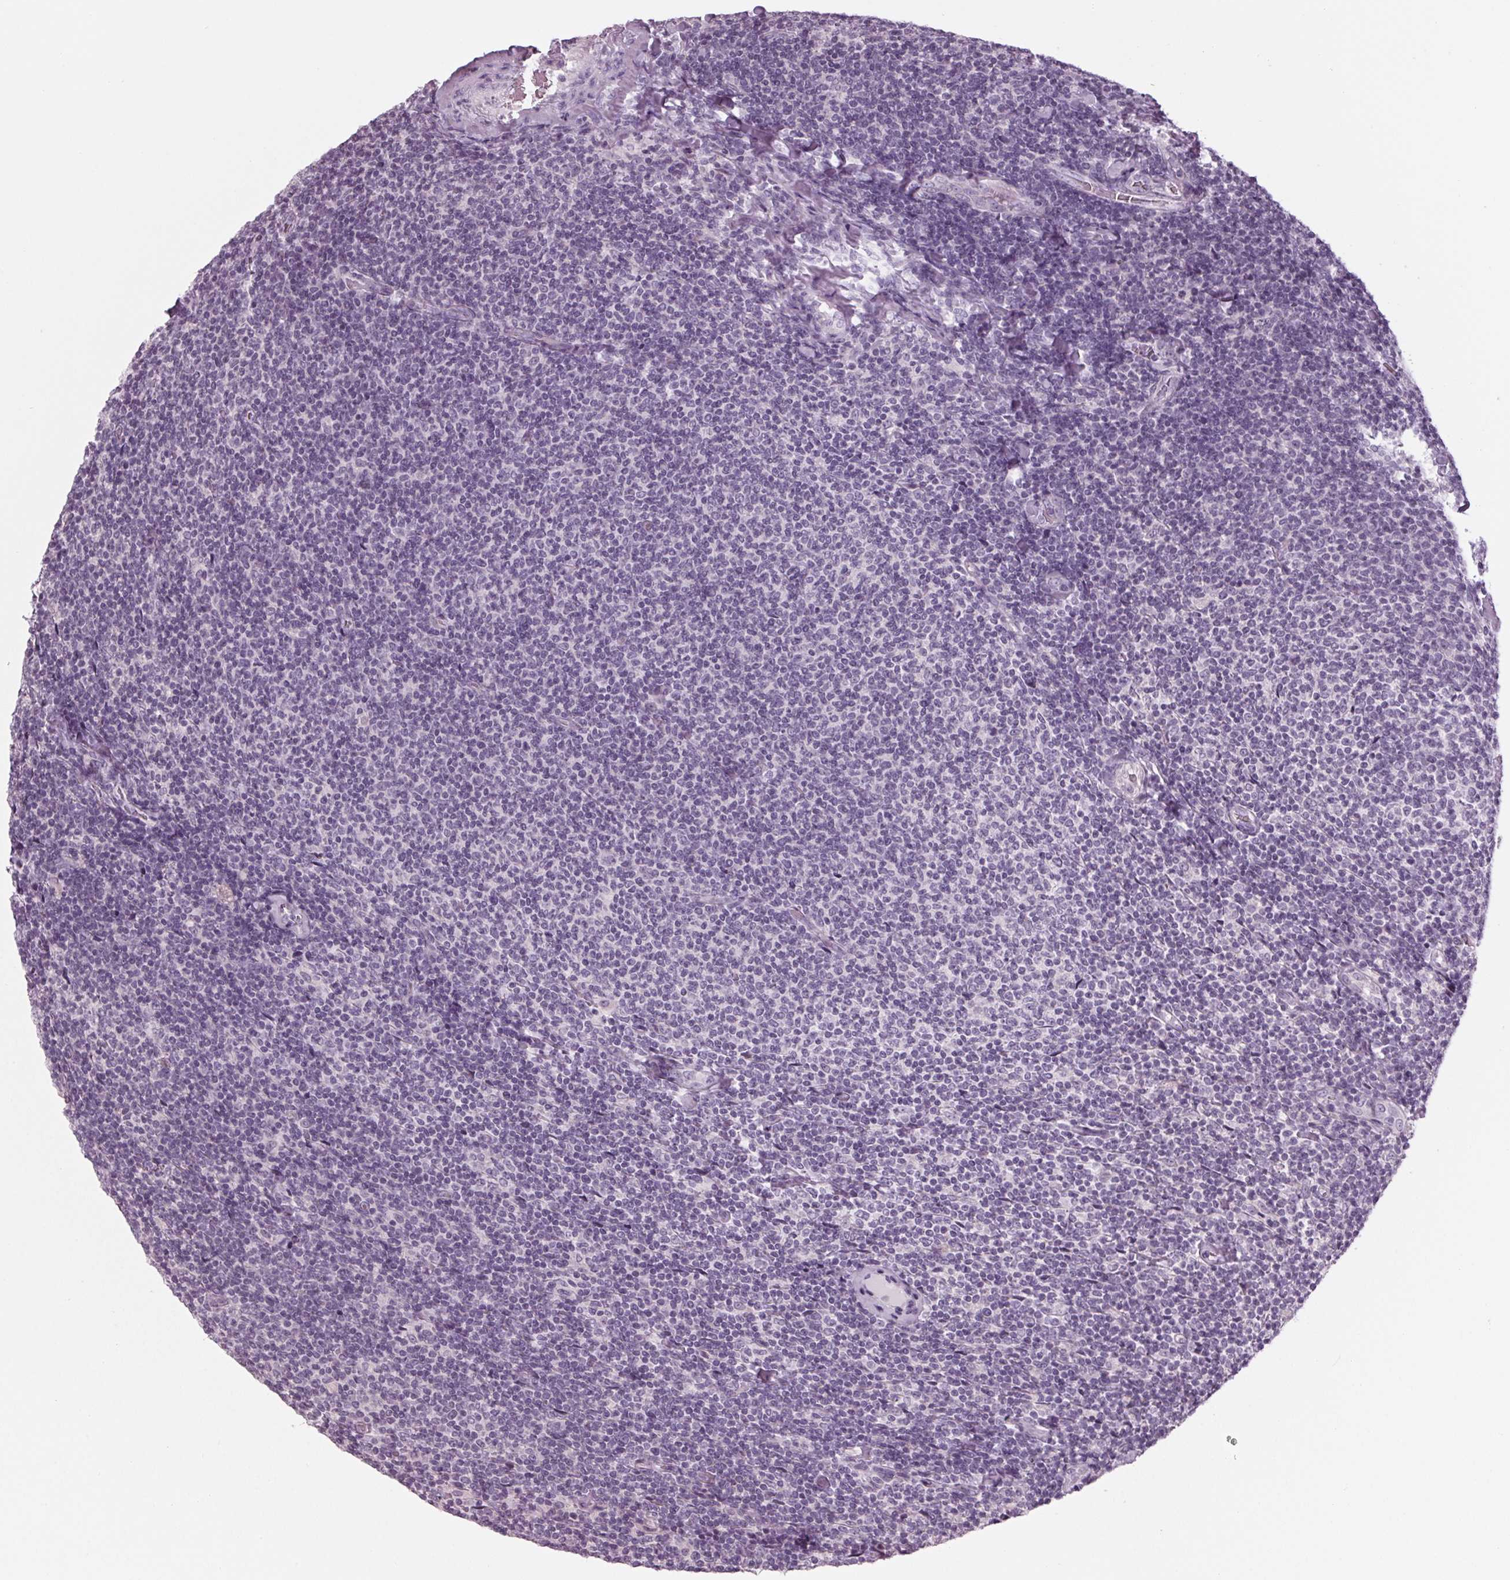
{"staining": {"intensity": "negative", "quantity": "none", "location": "none"}, "tissue": "lymphoma", "cell_type": "Tumor cells", "image_type": "cancer", "snomed": [{"axis": "morphology", "description": "Malignant lymphoma, non-Hodgkin's type, Low grade"}, {"axis": "topography", "description": "Lymph node"}], "caption": "Tumor cells show no significant positivity in lymphoma. (DAB immunohistochemistry (IHC) visualized using brightfield microscopy, high magnification).", "gene": "TNNC2", "patient": {"sex": "male", "age": 52}}